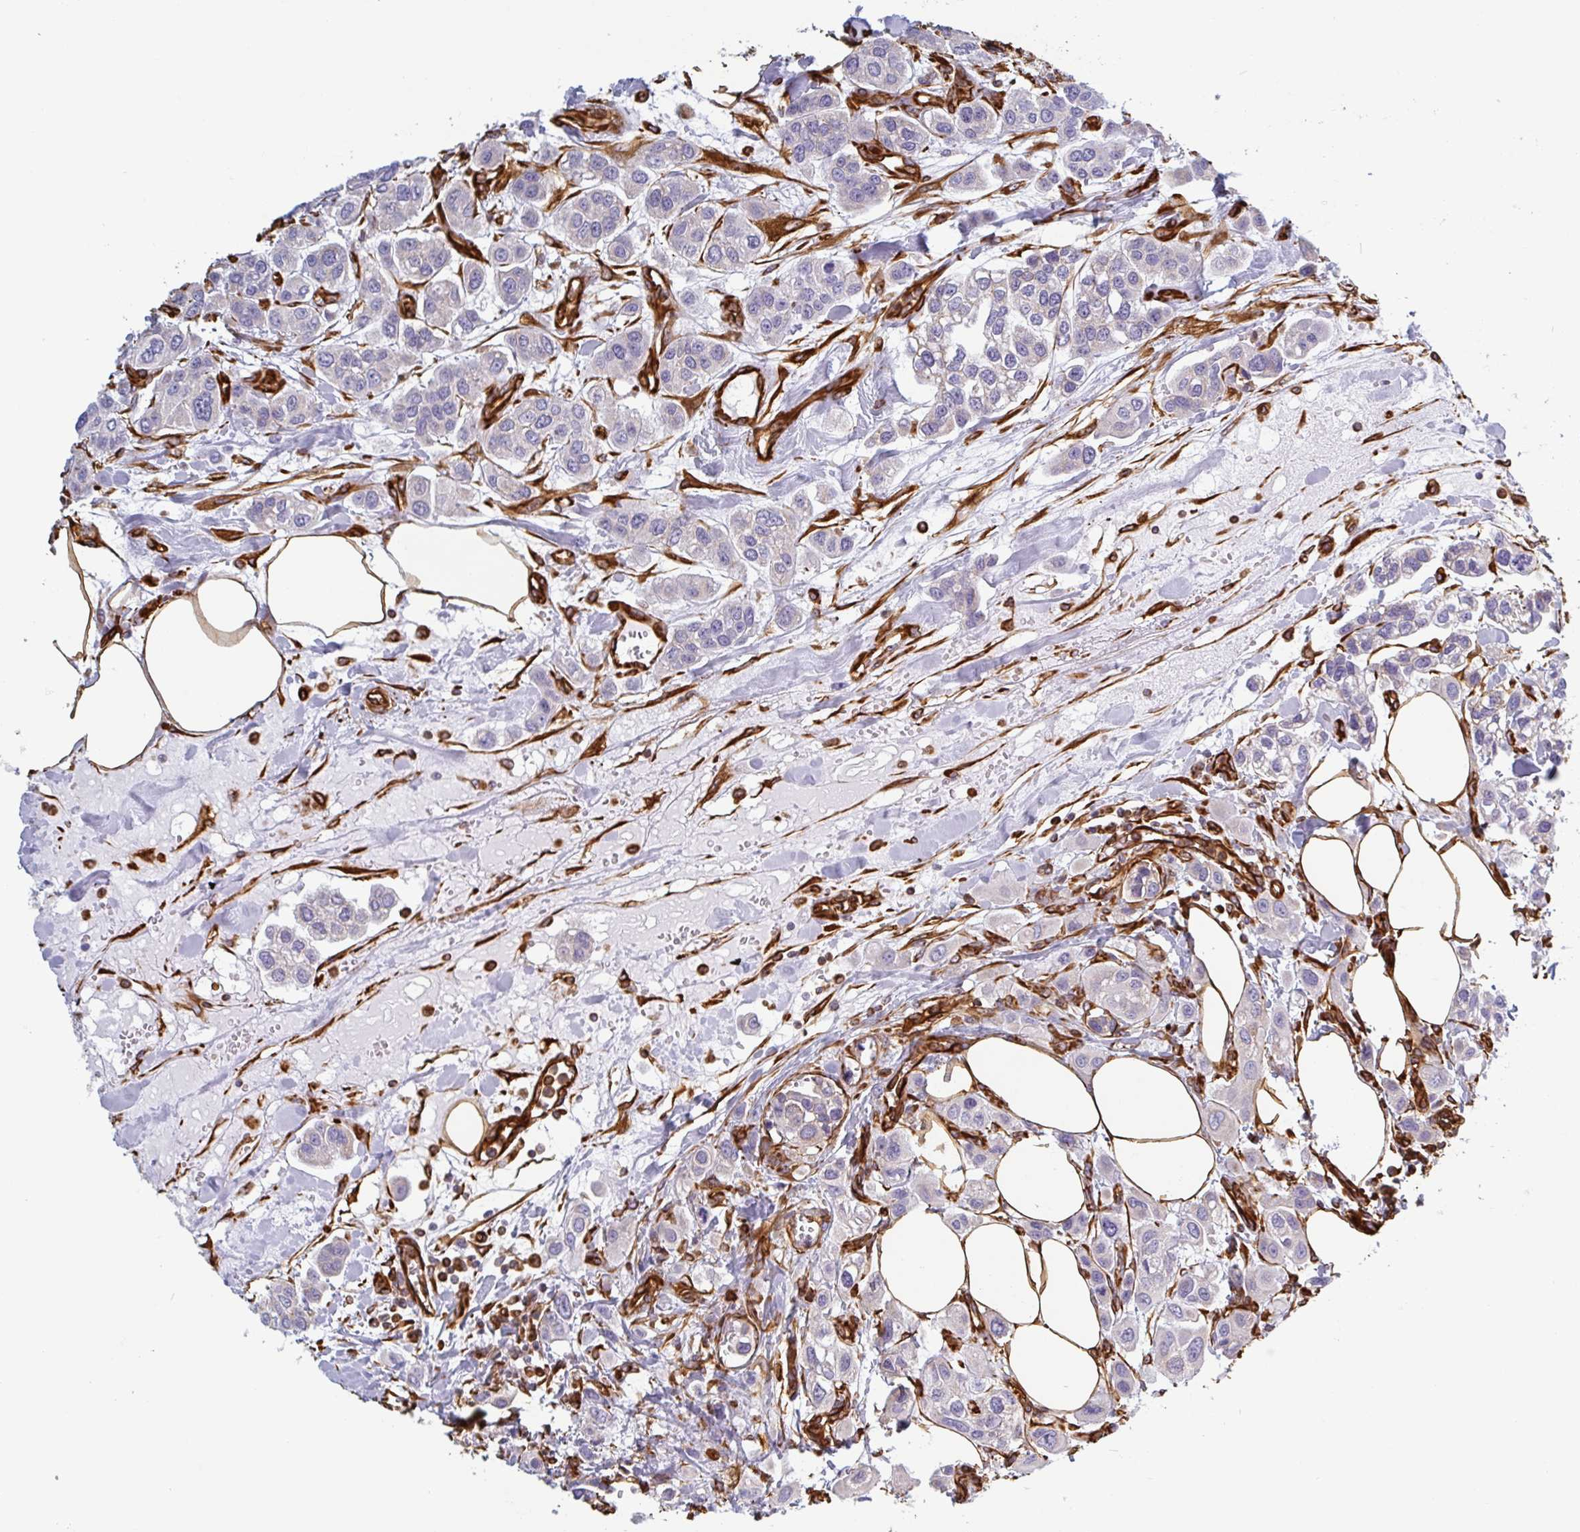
{"staining": {"intensity": "negative", "quantity": "none", "location": "none"}, "tissue": "urothelial cancer", "cell_type": "Tumor cells", "image_type": "cancer", "snomed": [{"axis": "morphology", "description": "Urothelial carcinoma, High grade"}, {"axis": "topography", "description": "Urinary bladder"}], "caption": "IHC histopathology image of neoplastic tissue: urothelial cancer stained with DAB reveals no significant protein expression in tumor cells.", "gene": "PPFIA1", "patient": {"sex": "male", "age": 67}}